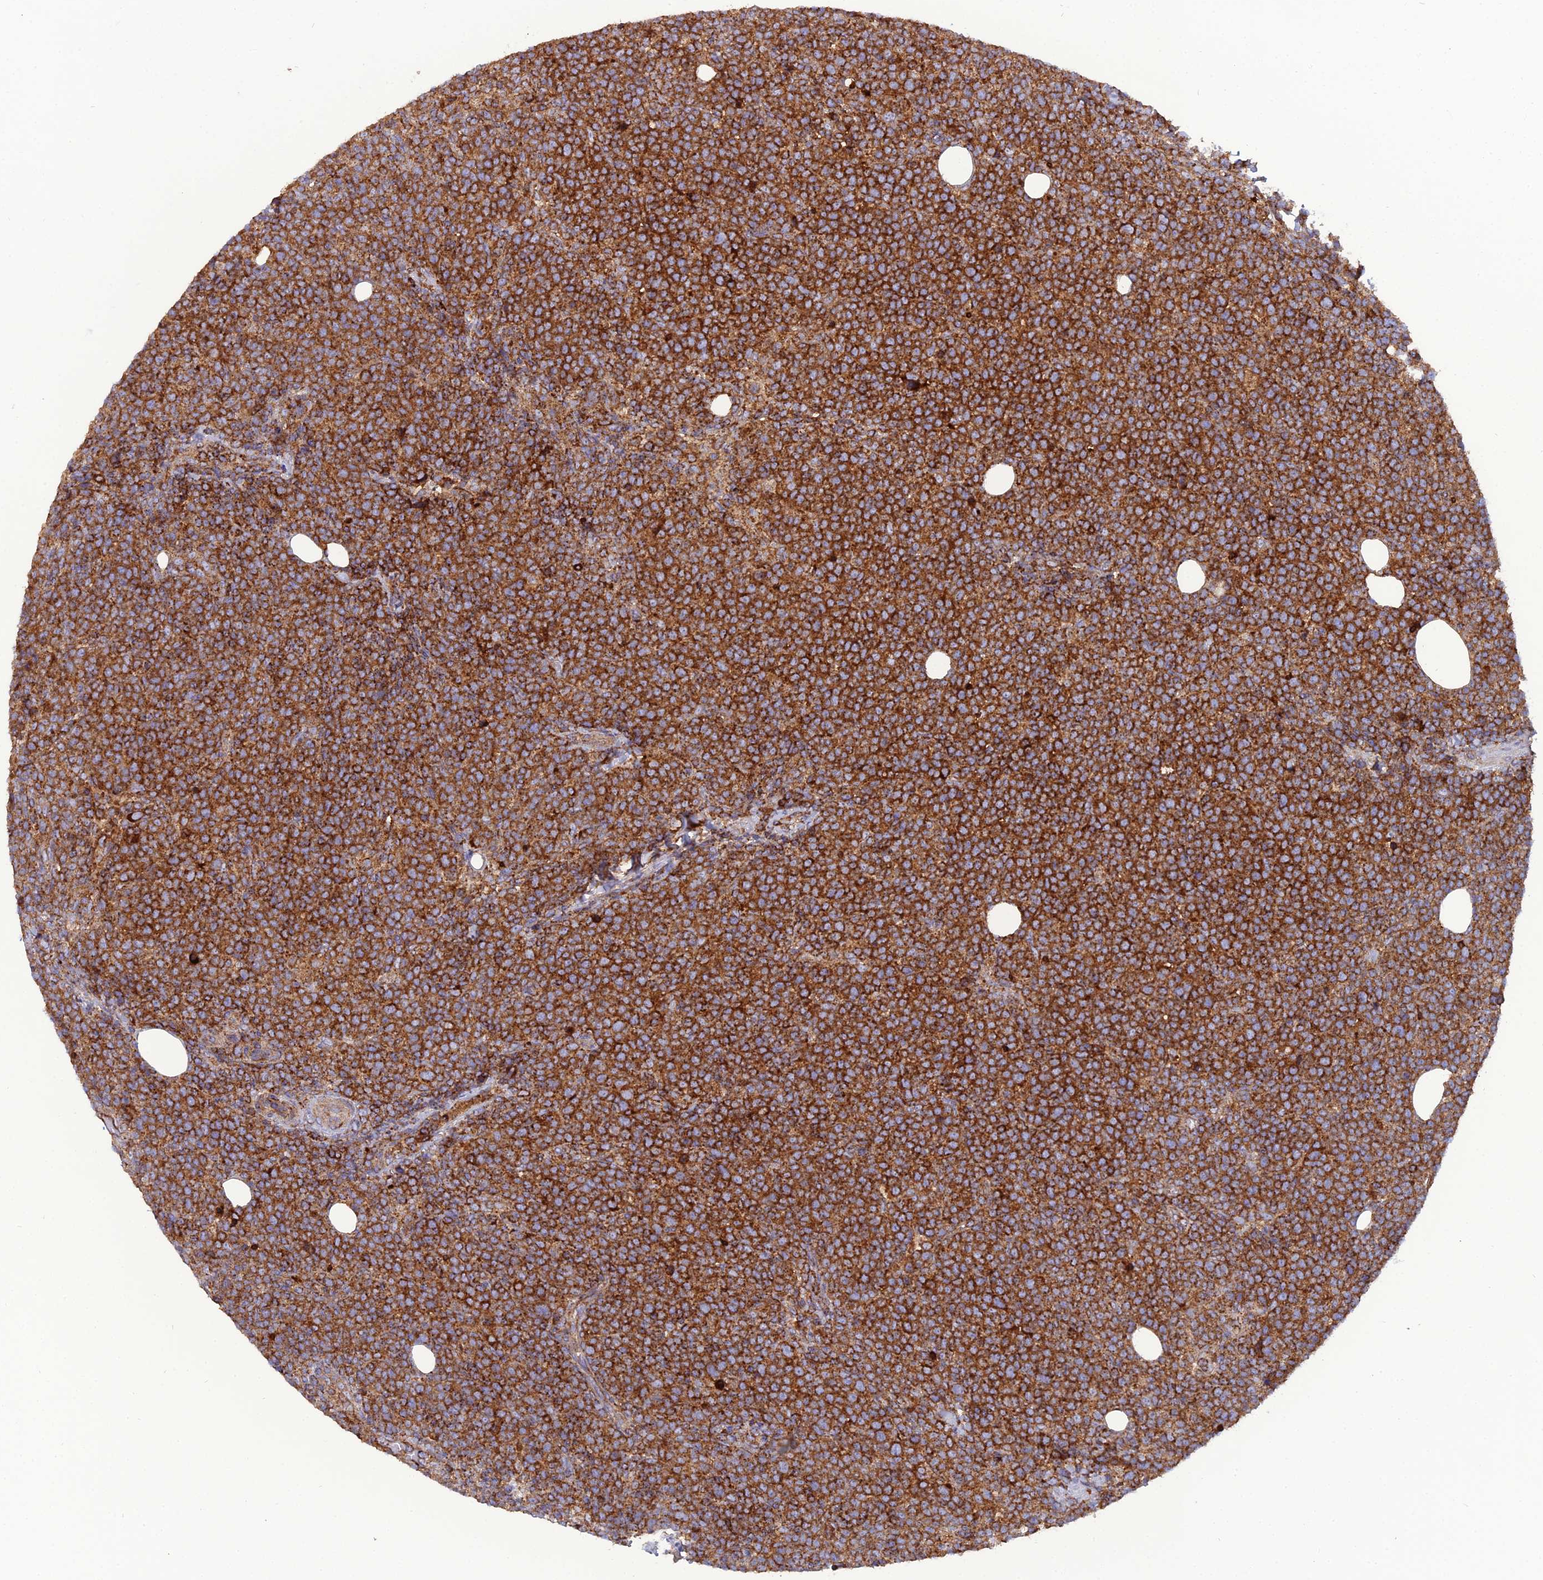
{"staining": {"intensity": "strong", "quantity": ">75%", "location": "cytoplasmic/membranous"}, "tissue": "lymphoma", "cell_type": "Tumor cells", "image_type": "cancer", "snomed": [{"axis": "morphology", "description": "Malignant lymphoma, non-Hodgkin's type, High grade"}, {"axis": "topography", "description": "Lymph node"}], "caption": "Immunohistochemical staining of lymphoma exhibits strong cytoplasmic/membranous protein staining in approximately >75% of tumor cells. The staining is performed using DAB (3,3'-diaminobenzidine) brown chromogen to label protein expression. The nuclei are counter-stained blue using hematoxylin.", "gene": "LNPEP", "patient": {"sex": "male", "age": 61}}